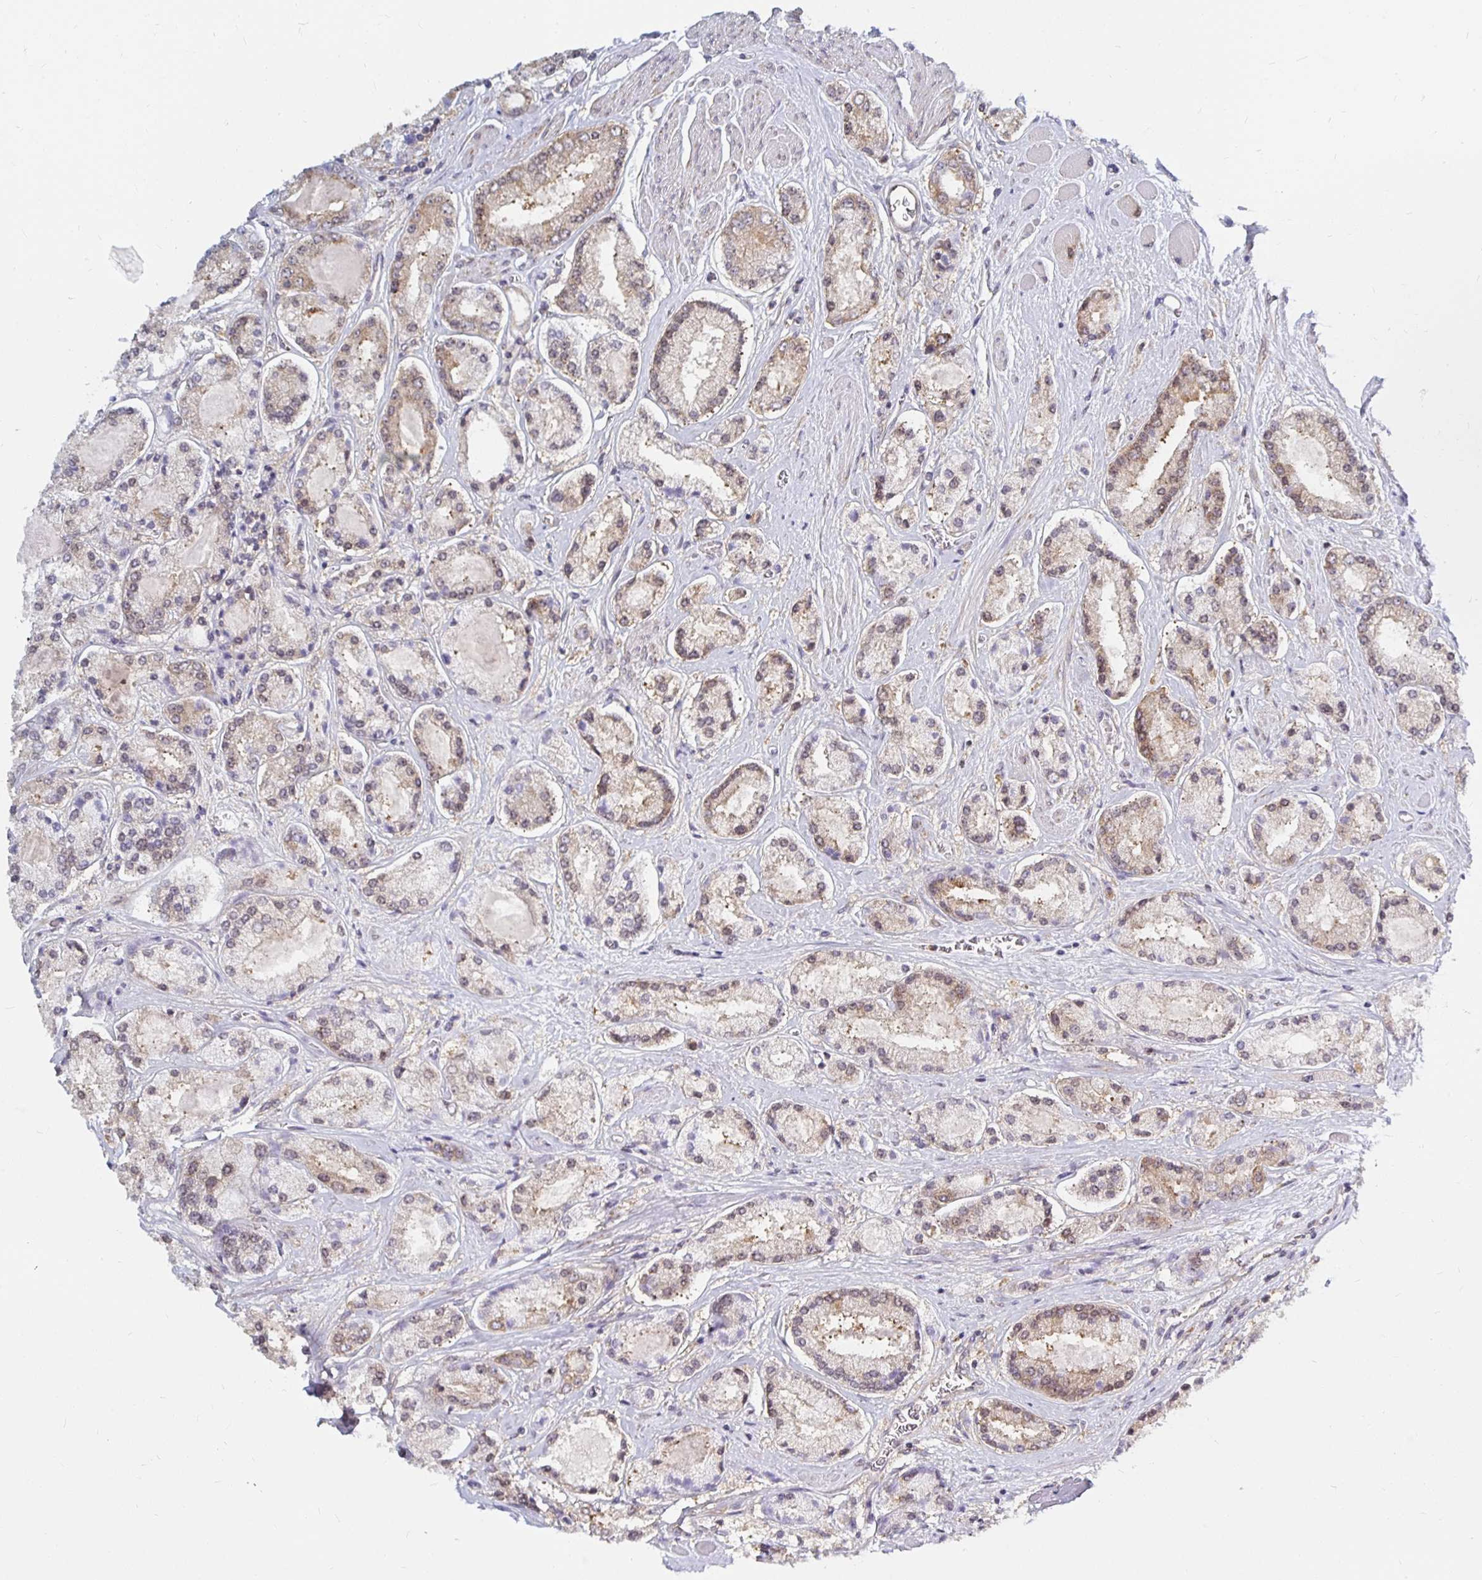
{"staining": {"intensity": "moderate", "quantity": "25%-75%", "location": "cytoplasmic/membranous"}, "tissue": "prostate cancer", "cell_type": "Tumor cells", "image_type": "cancer", "snomed": [{"axis": "morphology", "description": "Adenocarcinoma, High grade"}, {"axis": "topography", "description": "Prostate"}], "caption": "This image displays prostate cancer stained with IHC to label a protein in brown. The cytoplasmic/membranous of tumor cells show moderate positivity for the protein. Nuclei are counter-stained blue.", "gene": "PDAP1", "patient": {"sex": "male", "age": 67}}